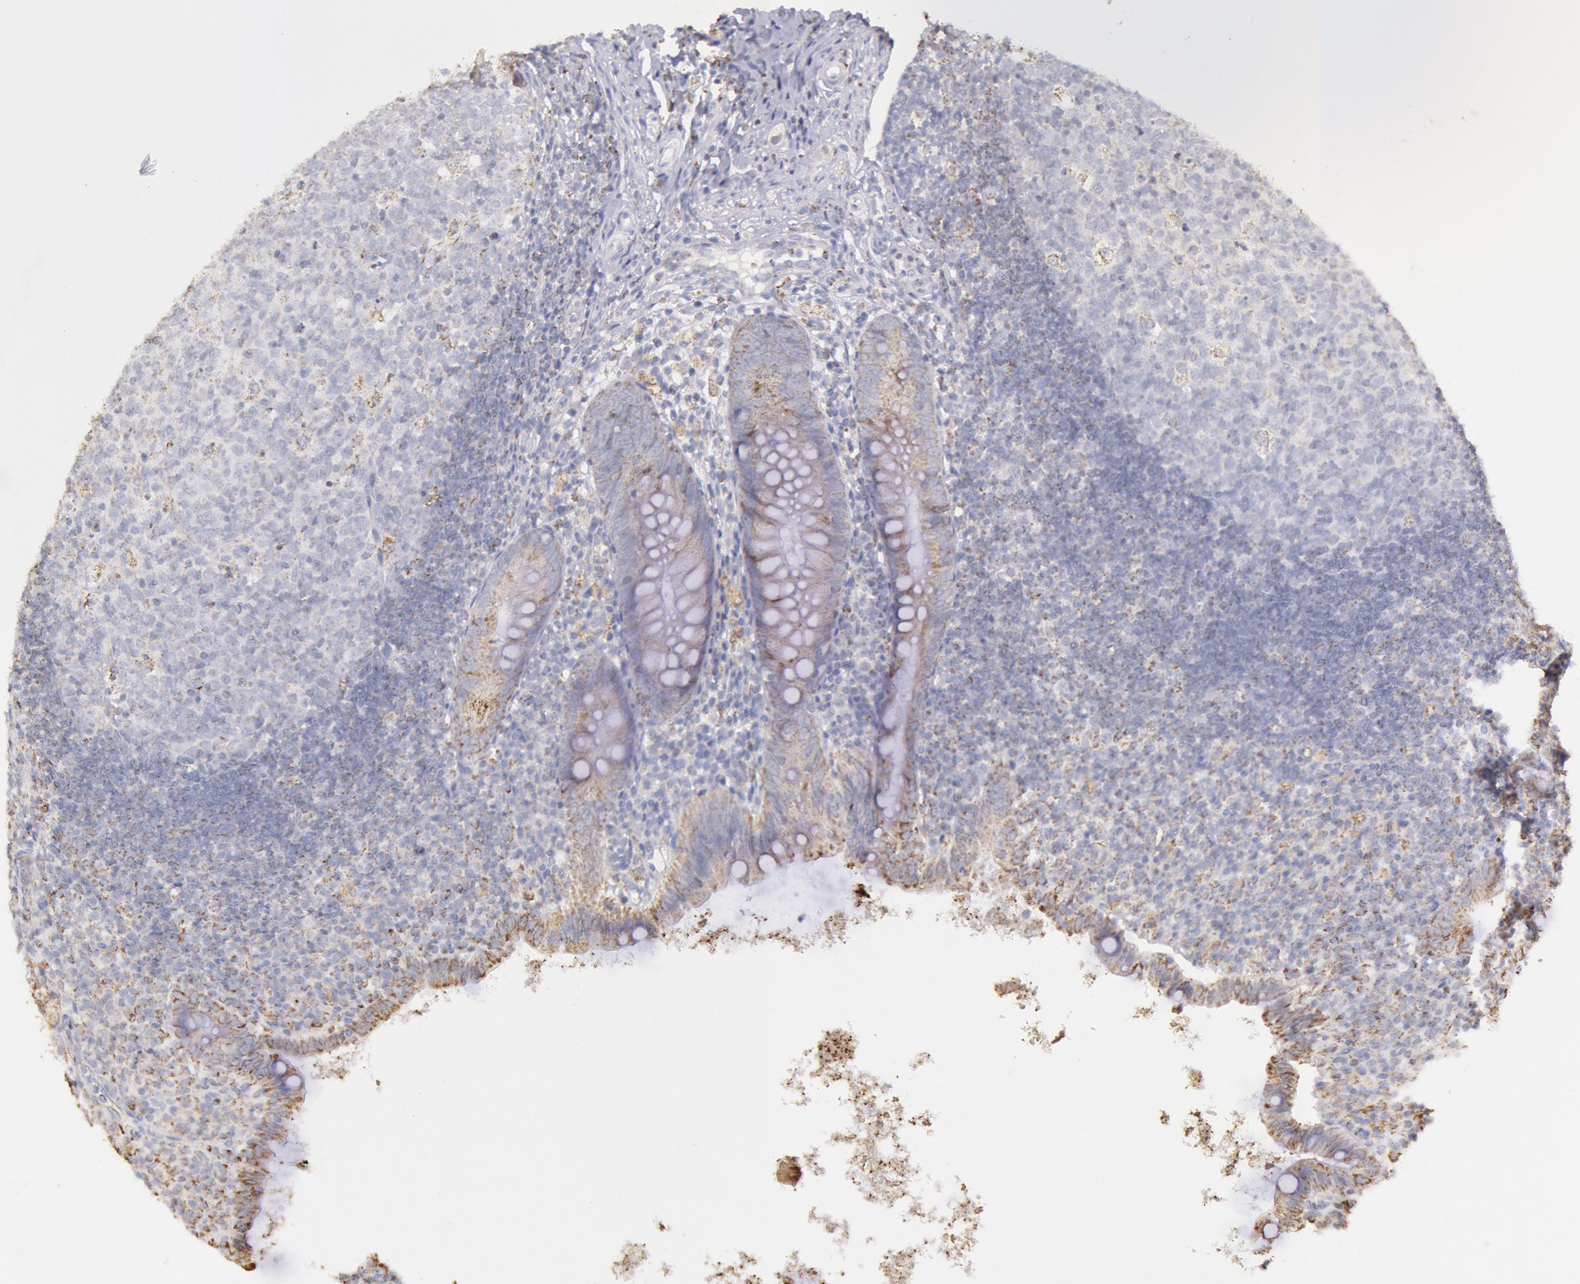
{"staining": {"intensity": "weak", "quantity": ">75%", "location": "cytoplasmic/membranous"}, "tissue": "appendix", "cell_type": "Glandular cells", "image_type": "normal", "snomed": [{"axis": "morphology", "description": "Normal tissue, NOS"}, {"axis": "topography", "description": "Appendix"}], "caption": "Immunohistochemical staining of normal human appendix displays >75% levels of weak cytoplasmic/membranous protein staining in about >75% of glandular cells. Ihc stains the protein of interest in brown and the nuclei are stained blue.", "gene": "FRMD6", "patient": {"sex": "female", "age": 9}}